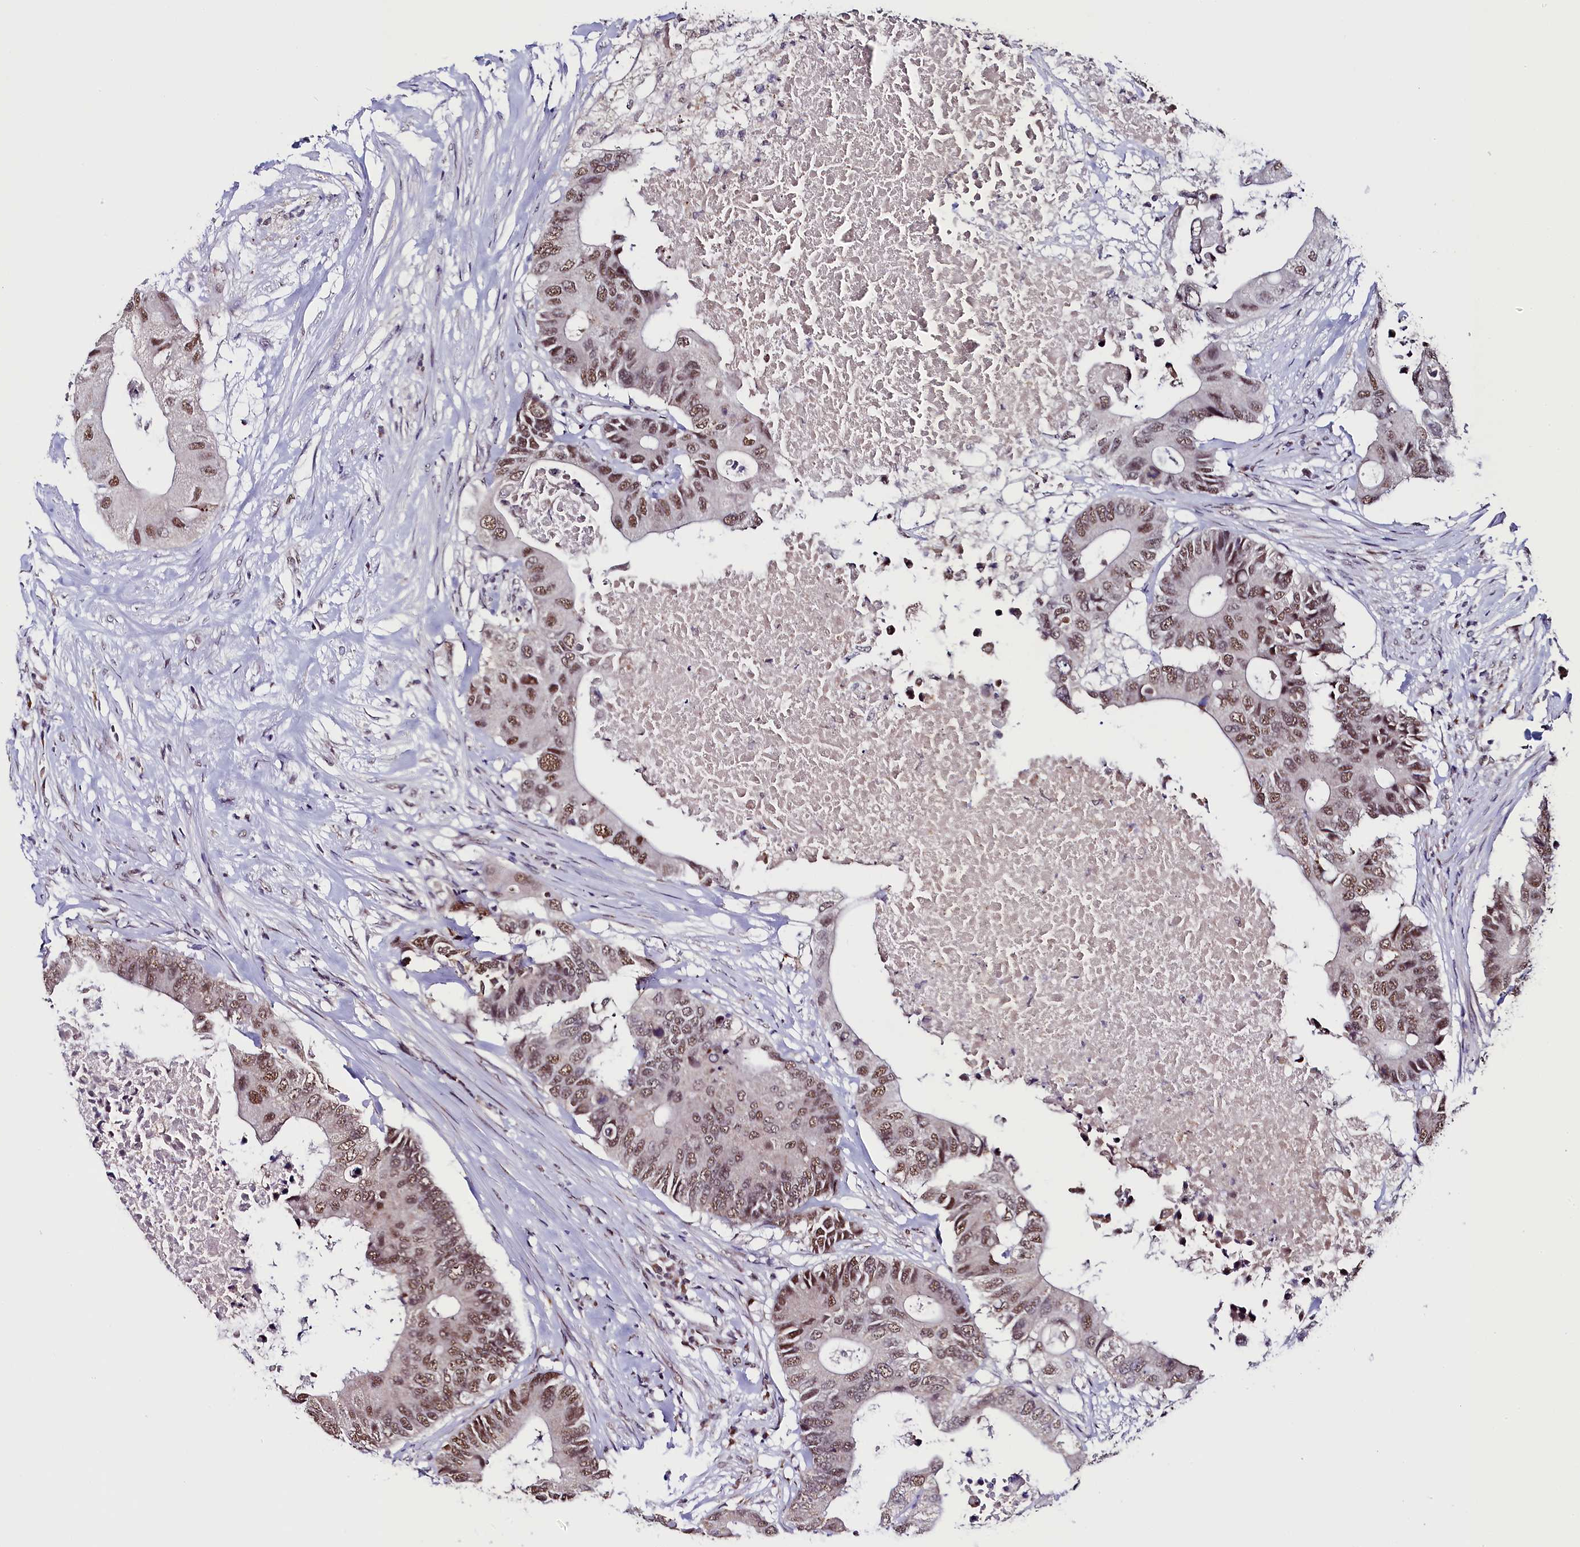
{"staining": {"intensity": "moderate", "quantity": ">75%", "location": "nuclear"}, "tissue": "colorectal cancer", "cell_type": "Tumor cells", "image_type": "cancer", "snomed": [{"axis": "morphology", "description": "Adenocarcinoma, NOS"}, {"axis": "topography", "description": "Colon"}], "caption": "Immunohistochemical staining of human colorectal cancer (adenocarcinoma) shows medium levels of moderate nuclear protein expression in about >75% of tumor cells.", "gene": "NCBP1", "patient": {"sex": "male", "age": 71}}